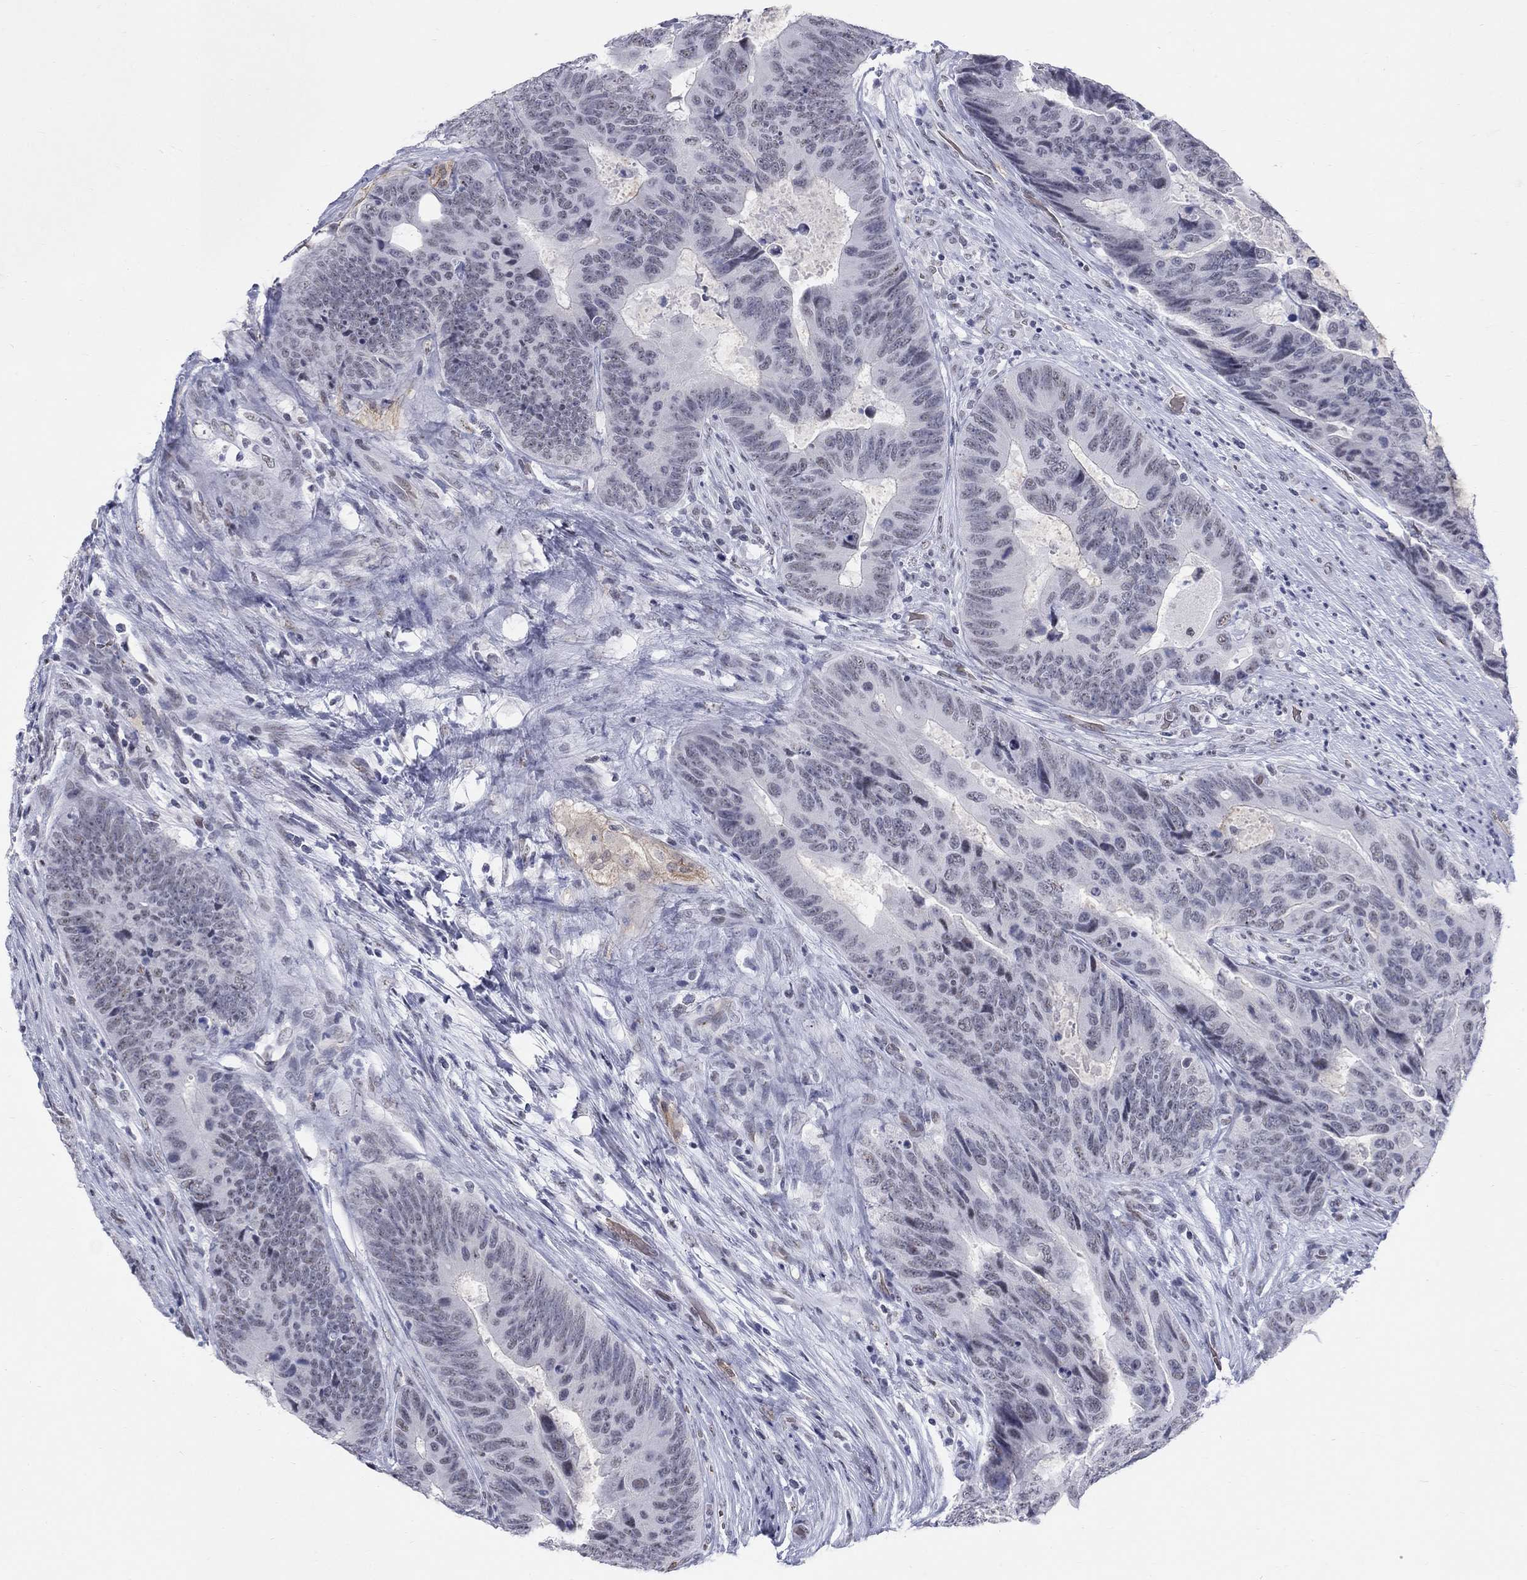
{"staining": {"intensity": "negative", "quantity": "none", "location": "none"}, "tissue": "colorectal cancer", "cell_type": "Tumor cells", "image_type": "cancer", "snomed": [{"axis": "morphology", "description": "Adenocarcinoma, NOS"}, {"axis": "topography", "description": "Colon"}], "caption": "The immunohistochemistry (IHC) image has no significant staining in tumor cells of adenocarcinoma (colorectal) tissue.", "gene": "DMTN", "patient": {"sex": "female", "age": 56}}